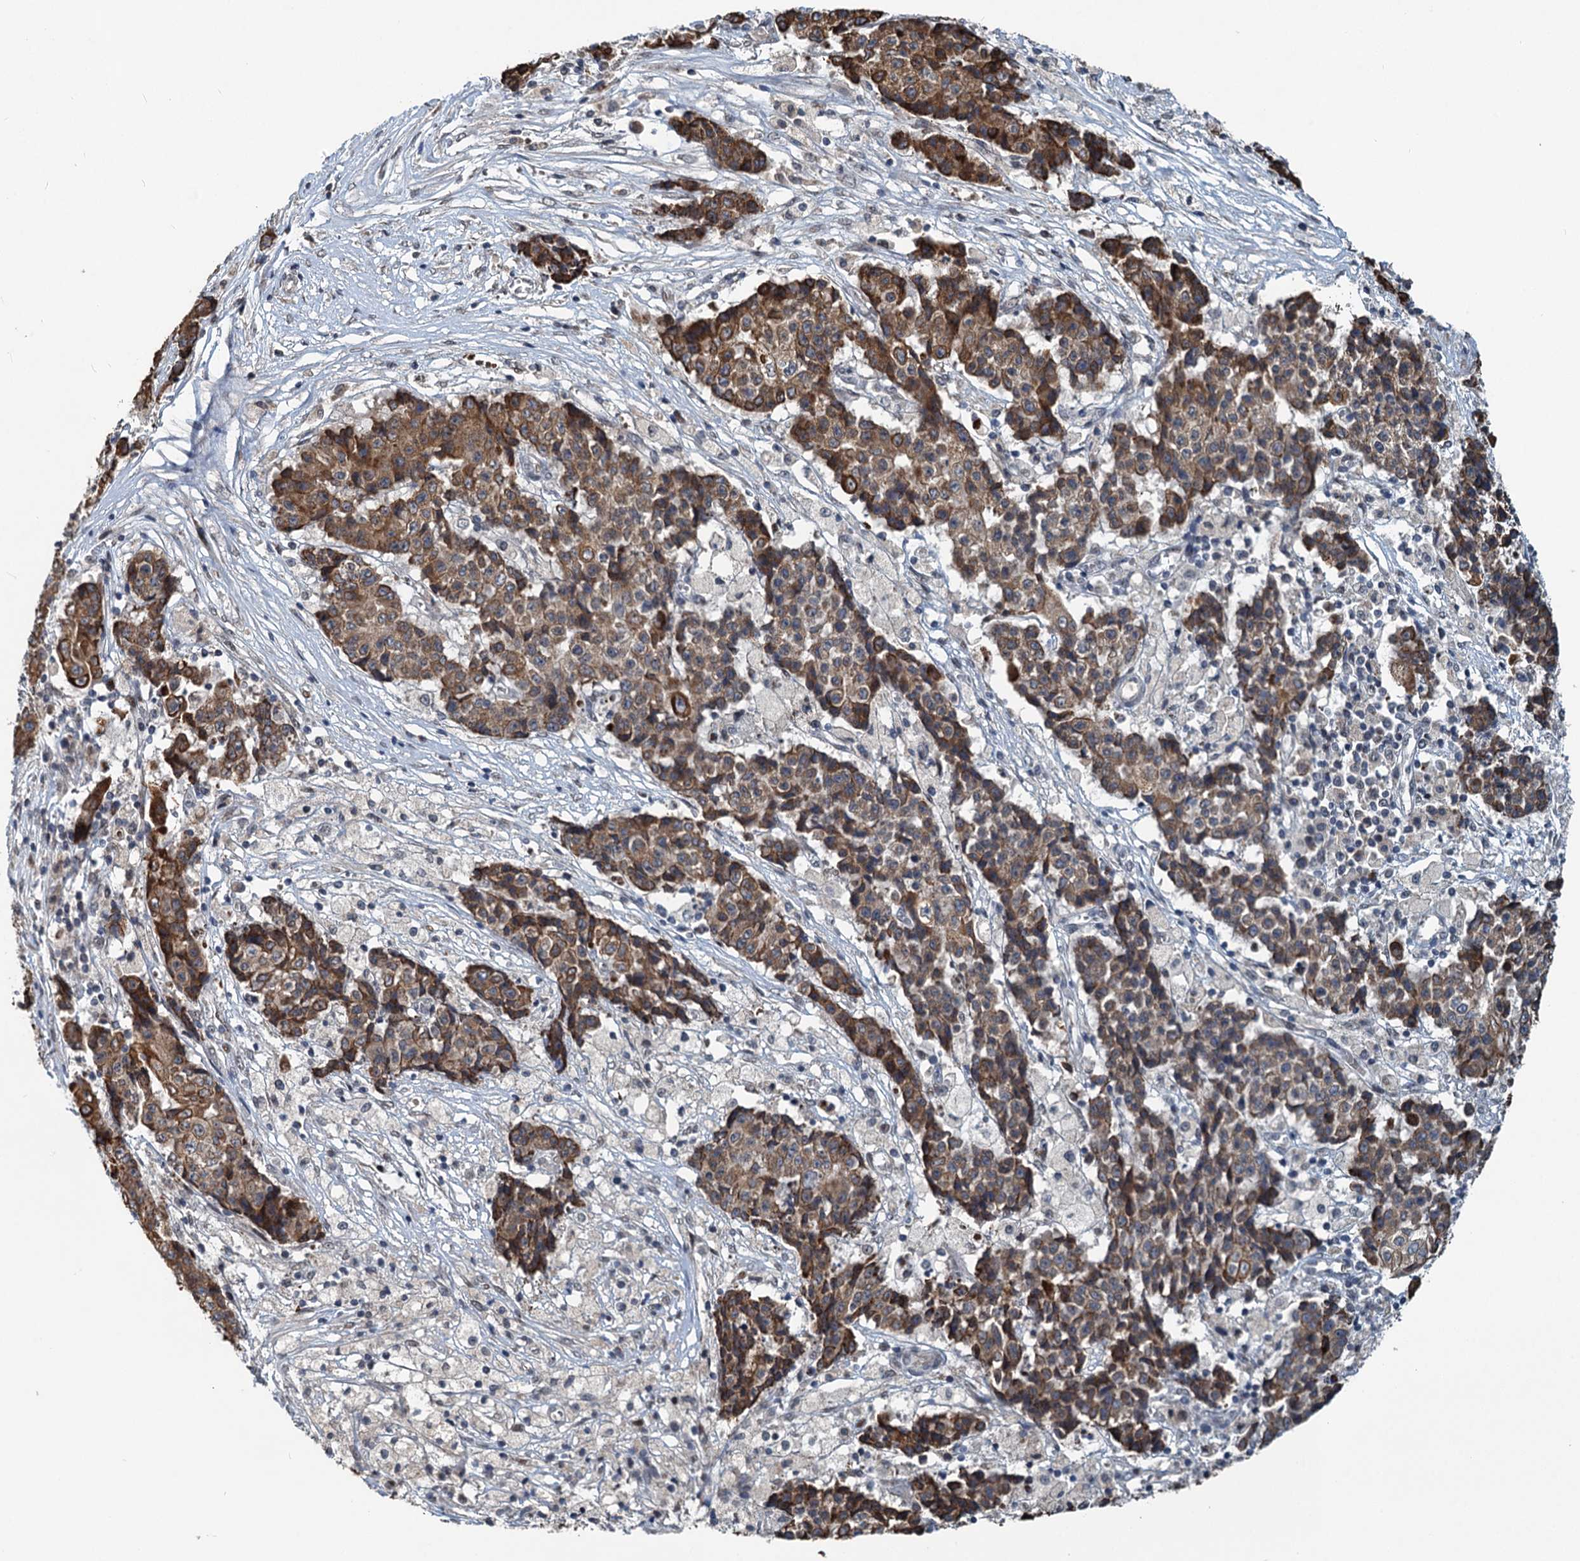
{"staining": {"intensity": "moderate", "quantity": ">75%", "location": "cytoplasmic/membranous"}, "tissue": "ovarian cancer", "cell_type": "Tumor cells", "image_type": "cancer", "snomed": [{"axis": "morphology", "description": "Carcinoma, endometroid"}, {"axis": "topography", "description": "Ovary"}], "caption": "An immunohistochemistry micrograph of tumor tissue is shown. Protein staining in brown highlights moderate cytoplasmic/membranous positivity in ovarian cancer within tumor cells.", "gene": "RITA1", "patient": {"sex": "female", "age": 42}}